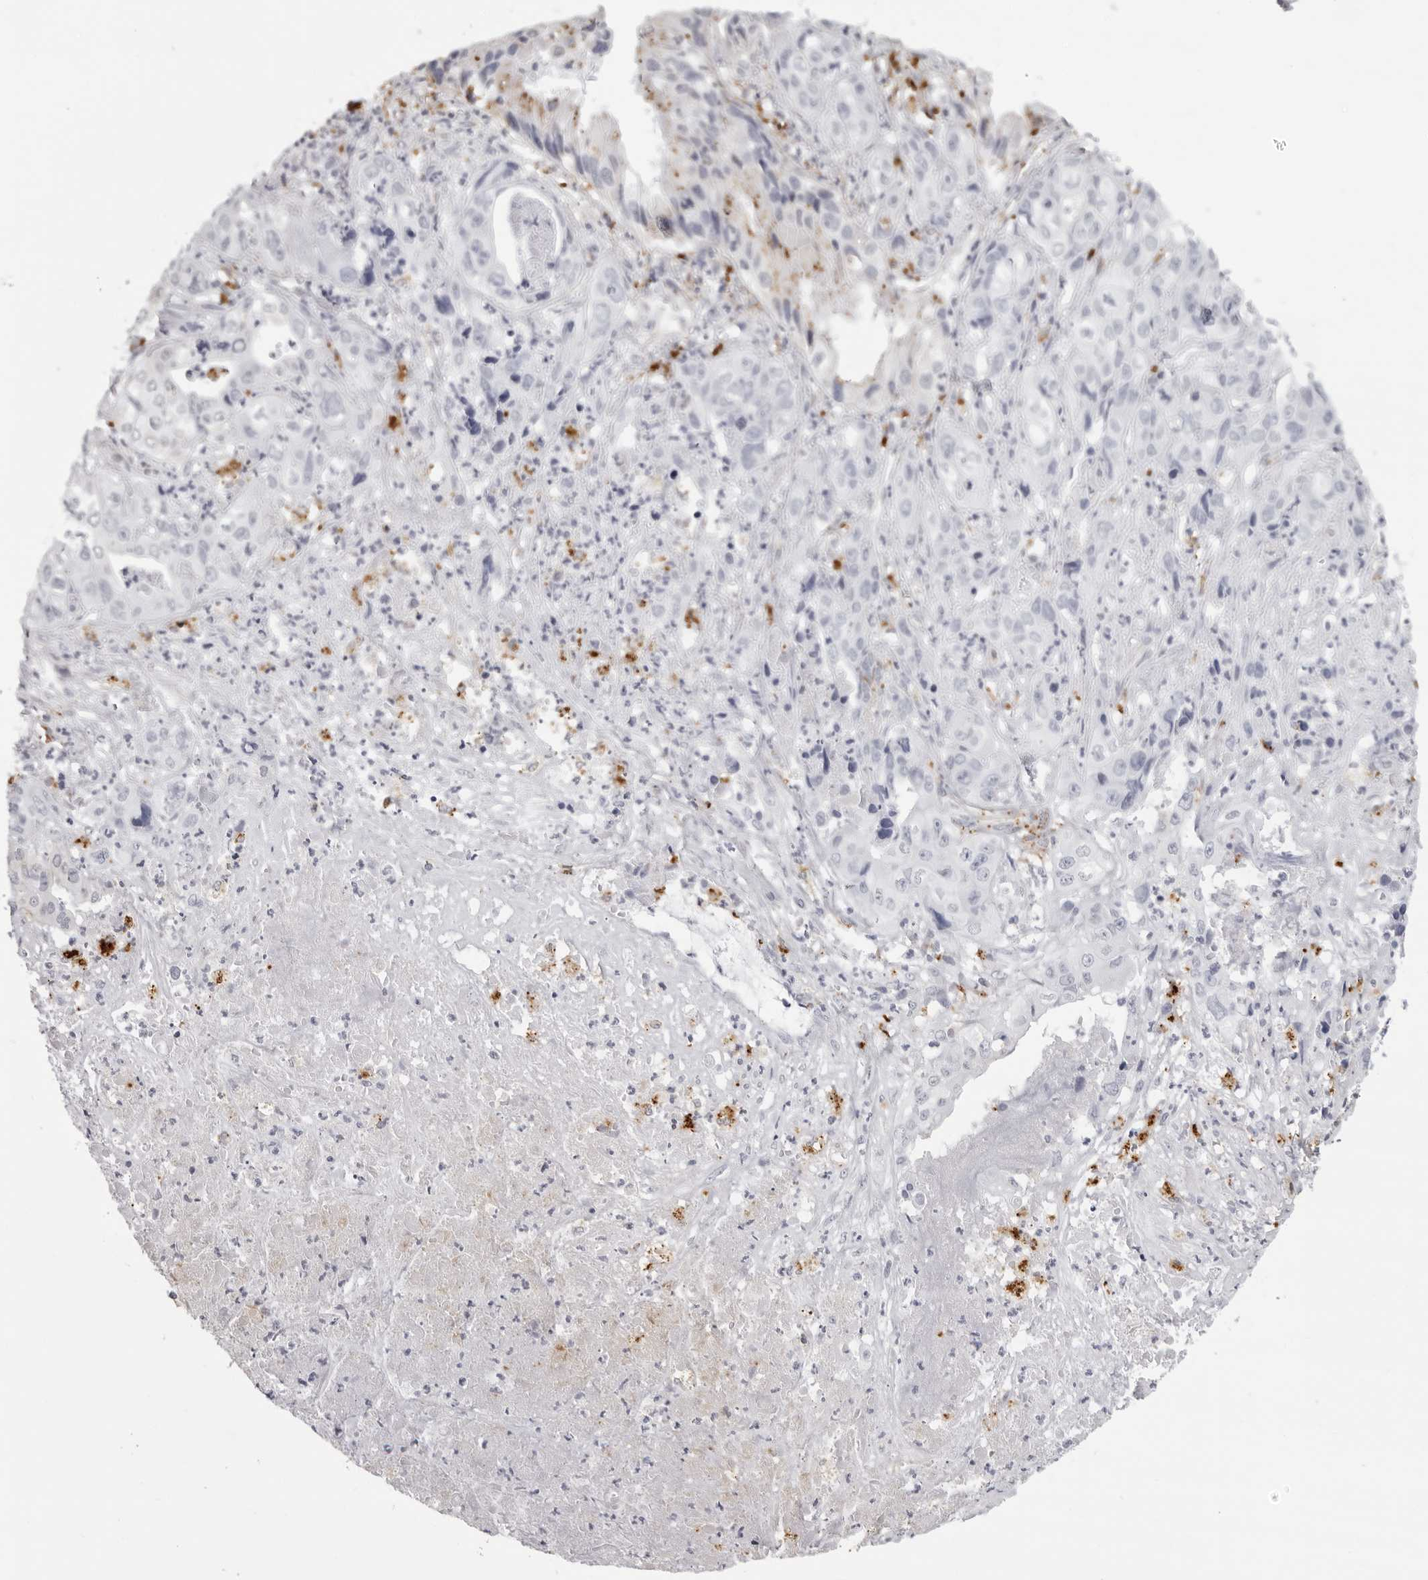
{"staining": {"intensity": "negative", "quantity": "none", "location": "none"}, "tissue": "liver cancer", "cell_type": "Tumor cells", "image_type": "cancer", "snomed": [{"axis": "morphology", "description": "Cholangiocarcinoma"}, {"axis": "topography", "description": "Liver"}], "caption": "A high-resolution histopathology image shows IHC staining of liver cancer, which exhibits no significant expression in tumor cells. (IHC, brightfield microscopy, high magnification).", "gene": "IL25", "patient": {"sex": "female", "age": 61}}